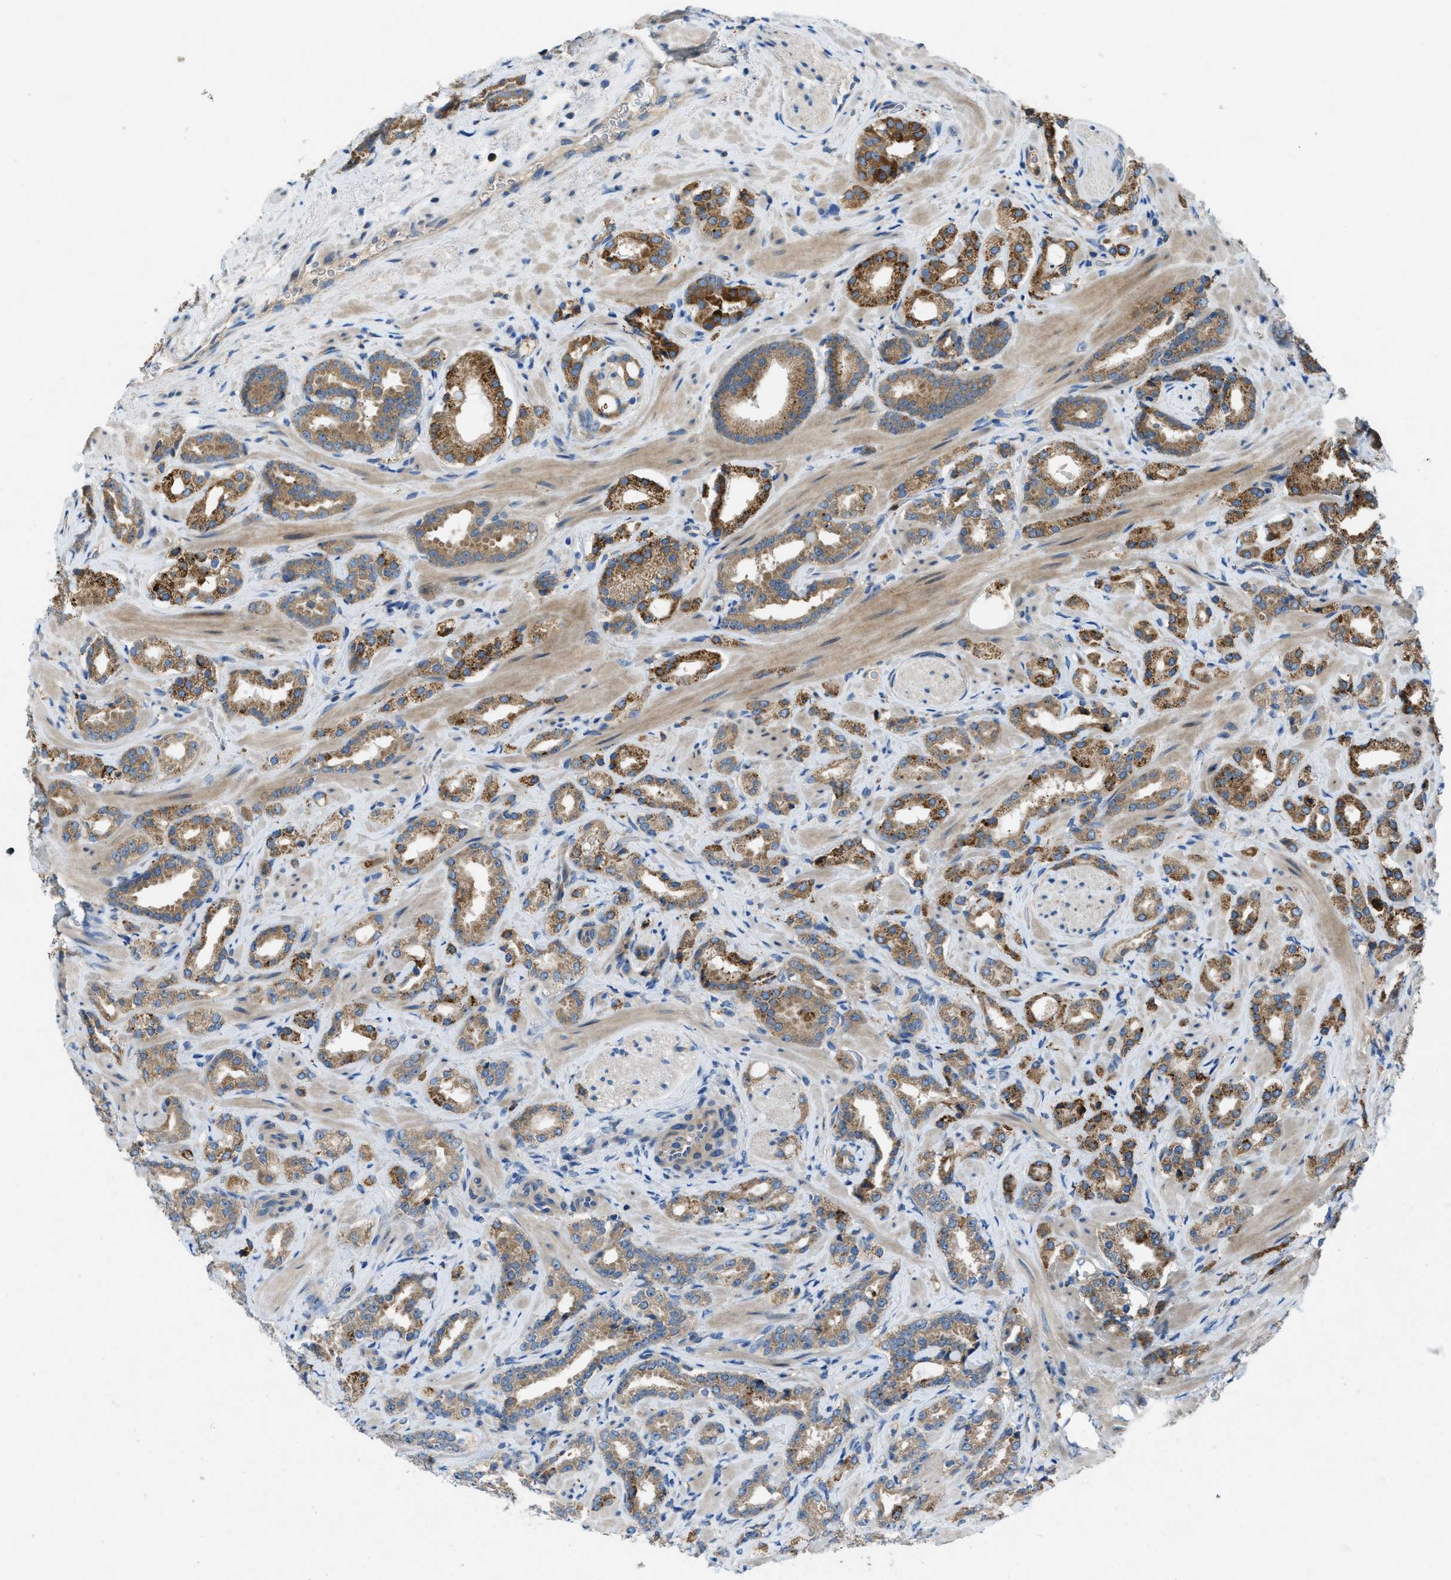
{"staining": {"intensity": "strong", "quantity": "25%-75%", "location": "cytoplasmic/membranous"}, "tissue": "prostate cancer", "cell_type": "Tumor cells", "image_type": "cancer", "snomed": [{"axis": "morphology", "description": "Adenocarcinoma, High grade"}, {"axis": "topography", "description": "Prostate"}], "caption": "Immunohistochemistry of prostate adenocarcinoma (high-grade) displays high levels of strong cytoplasmic/membranous staining in approximately 25%-75% of tumor cells. The protein is stained brown, and the nuclei are stained in blue (DAB (3,3'-diaminobenzidine) IHC with brightfield microscopy, high magnification).", "gene": "MAP3K20", "patient": {"sex": "male", "age": 64}}